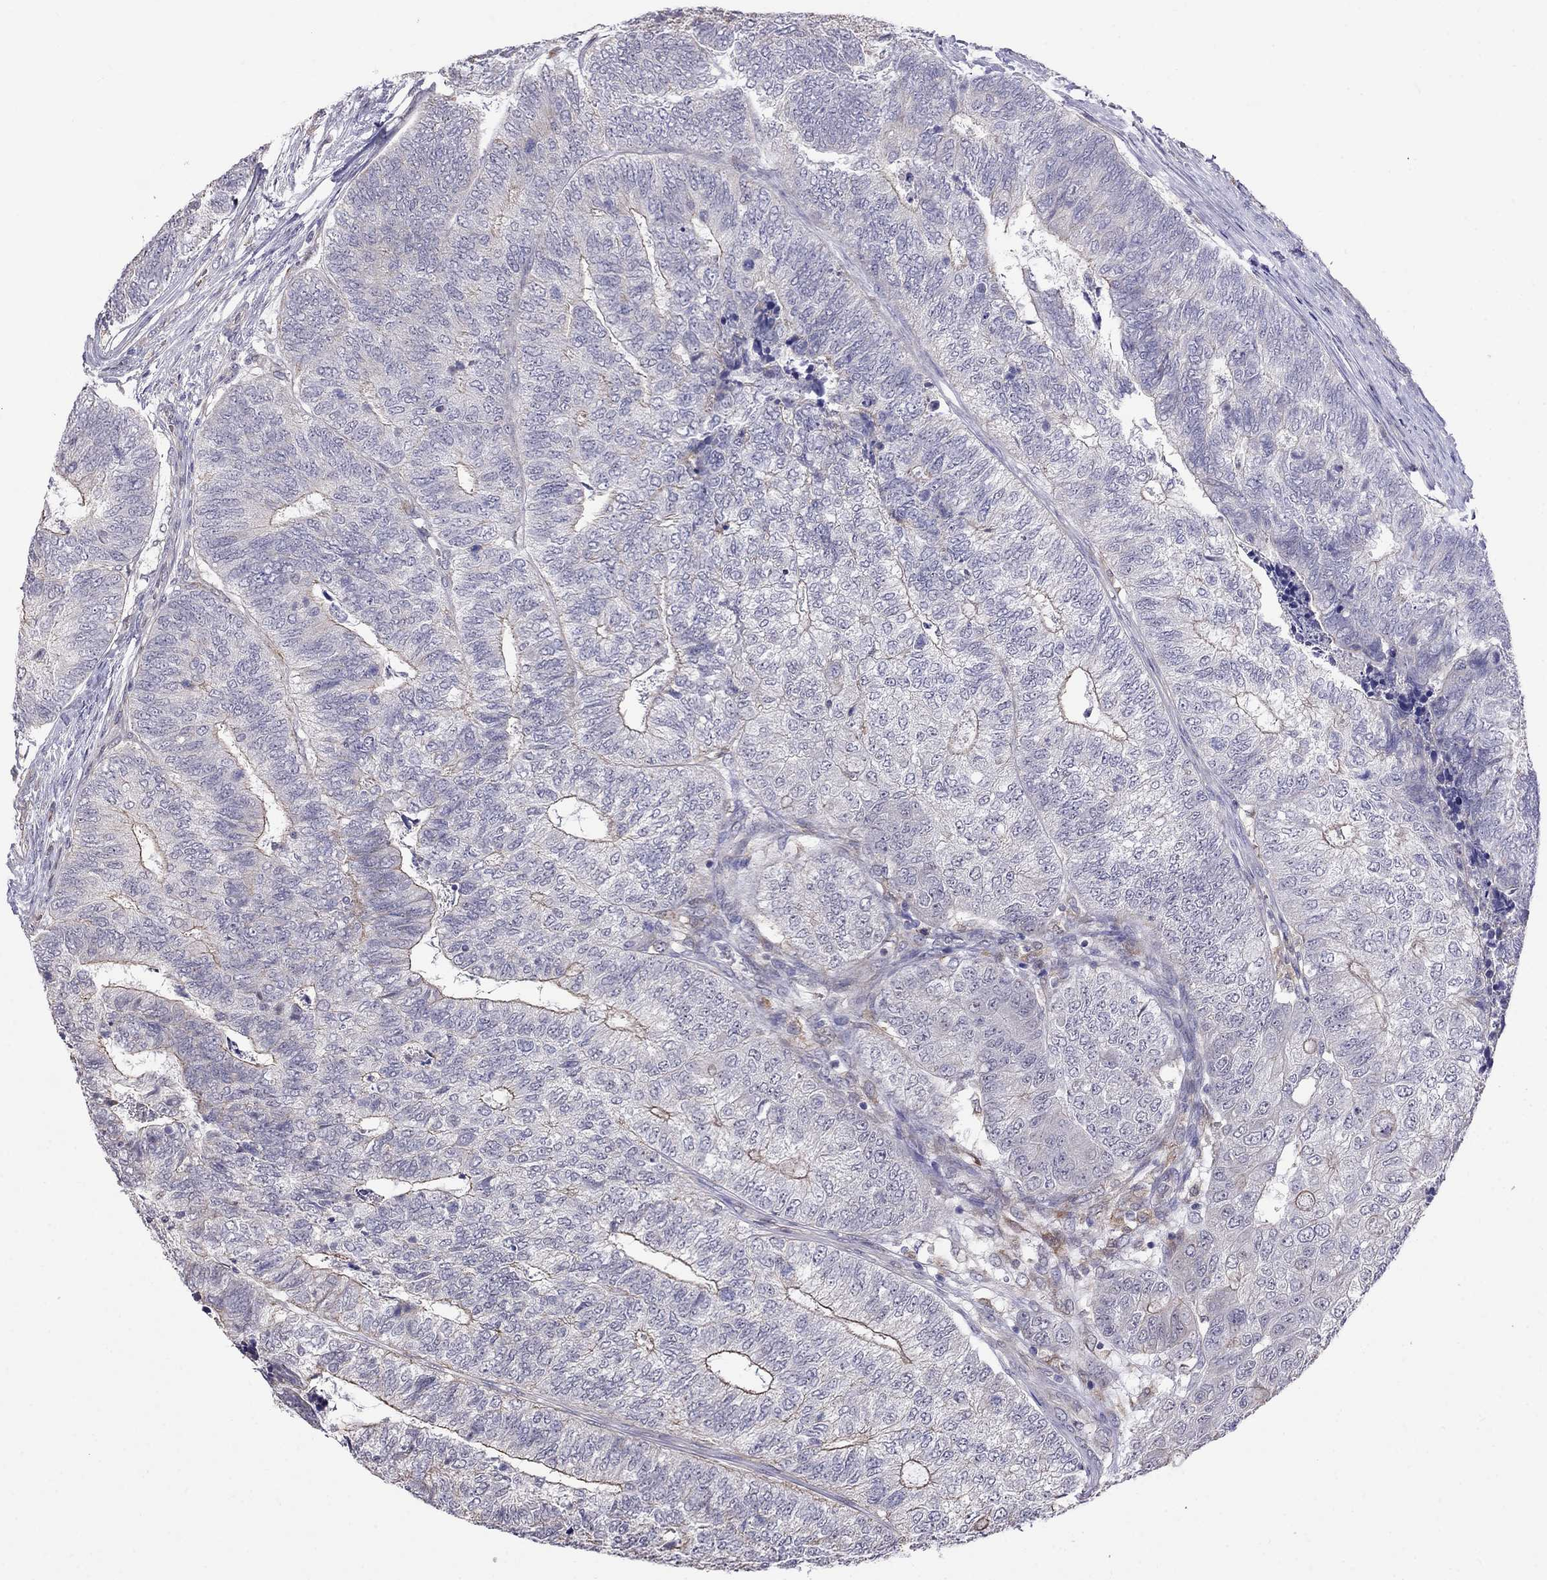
{"staining": {"intensity": "moderate", "quantity": "<25%", "location": "cytoplasmic/membranous"}, "tissue": "colorectal cancer", "cell_type": "Tumor cells", "image_type": "cancer", "snomed": [{"axis": "morphology", "description": "Adenocarcinoma, NOS"}, {"axis": "topography", "description": "Colon"}], "caption": "High-power microscopy captured an immunohistochemistry photomicrograph of colorectal adenocarcinoma, revealing moderate cytoplasmic/membranous expression in about <25% of tumor cells.", "gene": "ADAM28", "patient": {"sex": "female", "age": 67}}